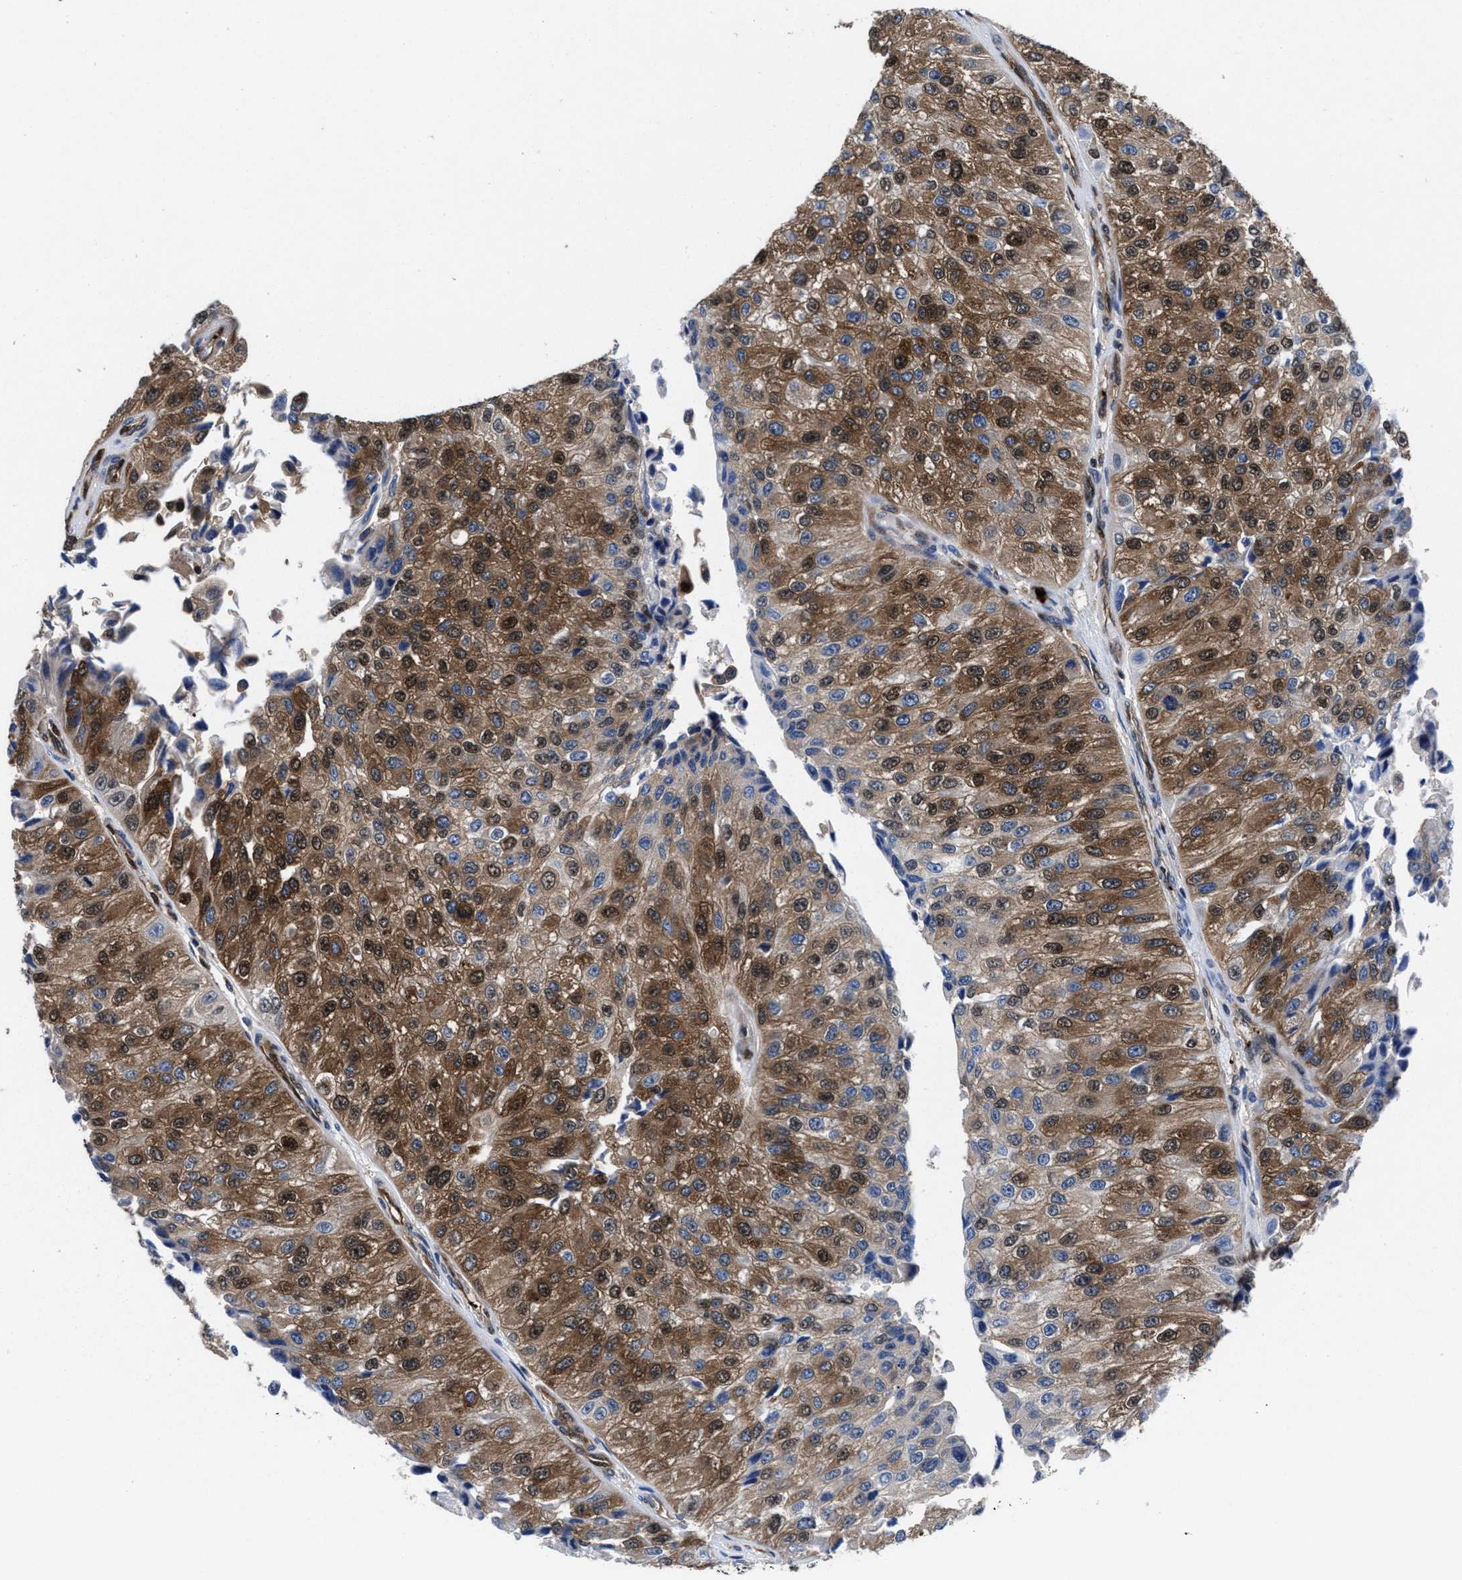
{"staining": {"intensity": "moderate", "quantity": ">75%", "location": "cytoplasmic/membranous,nuclear"}, "tissue": "urothelial cancer", "cell_type": "Tumor cells", "image_type": "cancer", "snomed": [{"axis": "morphology", "description": "Urothelial carcinoma, High grade"}, {"axis": "topography", "description": "Kidney"}, {"axis": "topography", "description": "Urinary bladder"}], "caption": "Immunohistochemistry of human high-grade urothelial carcinoma exhibits medium levels of moderate cytoplasmic/membranous and nuclear staining in about >75% of tumor cells. Using DAB (3,3'-diaminobenzidine) (brown) and hematoxylin (blue) stains, captured at high magnification using brightfield microscopy.", "gene": "ACLY", "patient": {"sex": "male", "age": 77}}